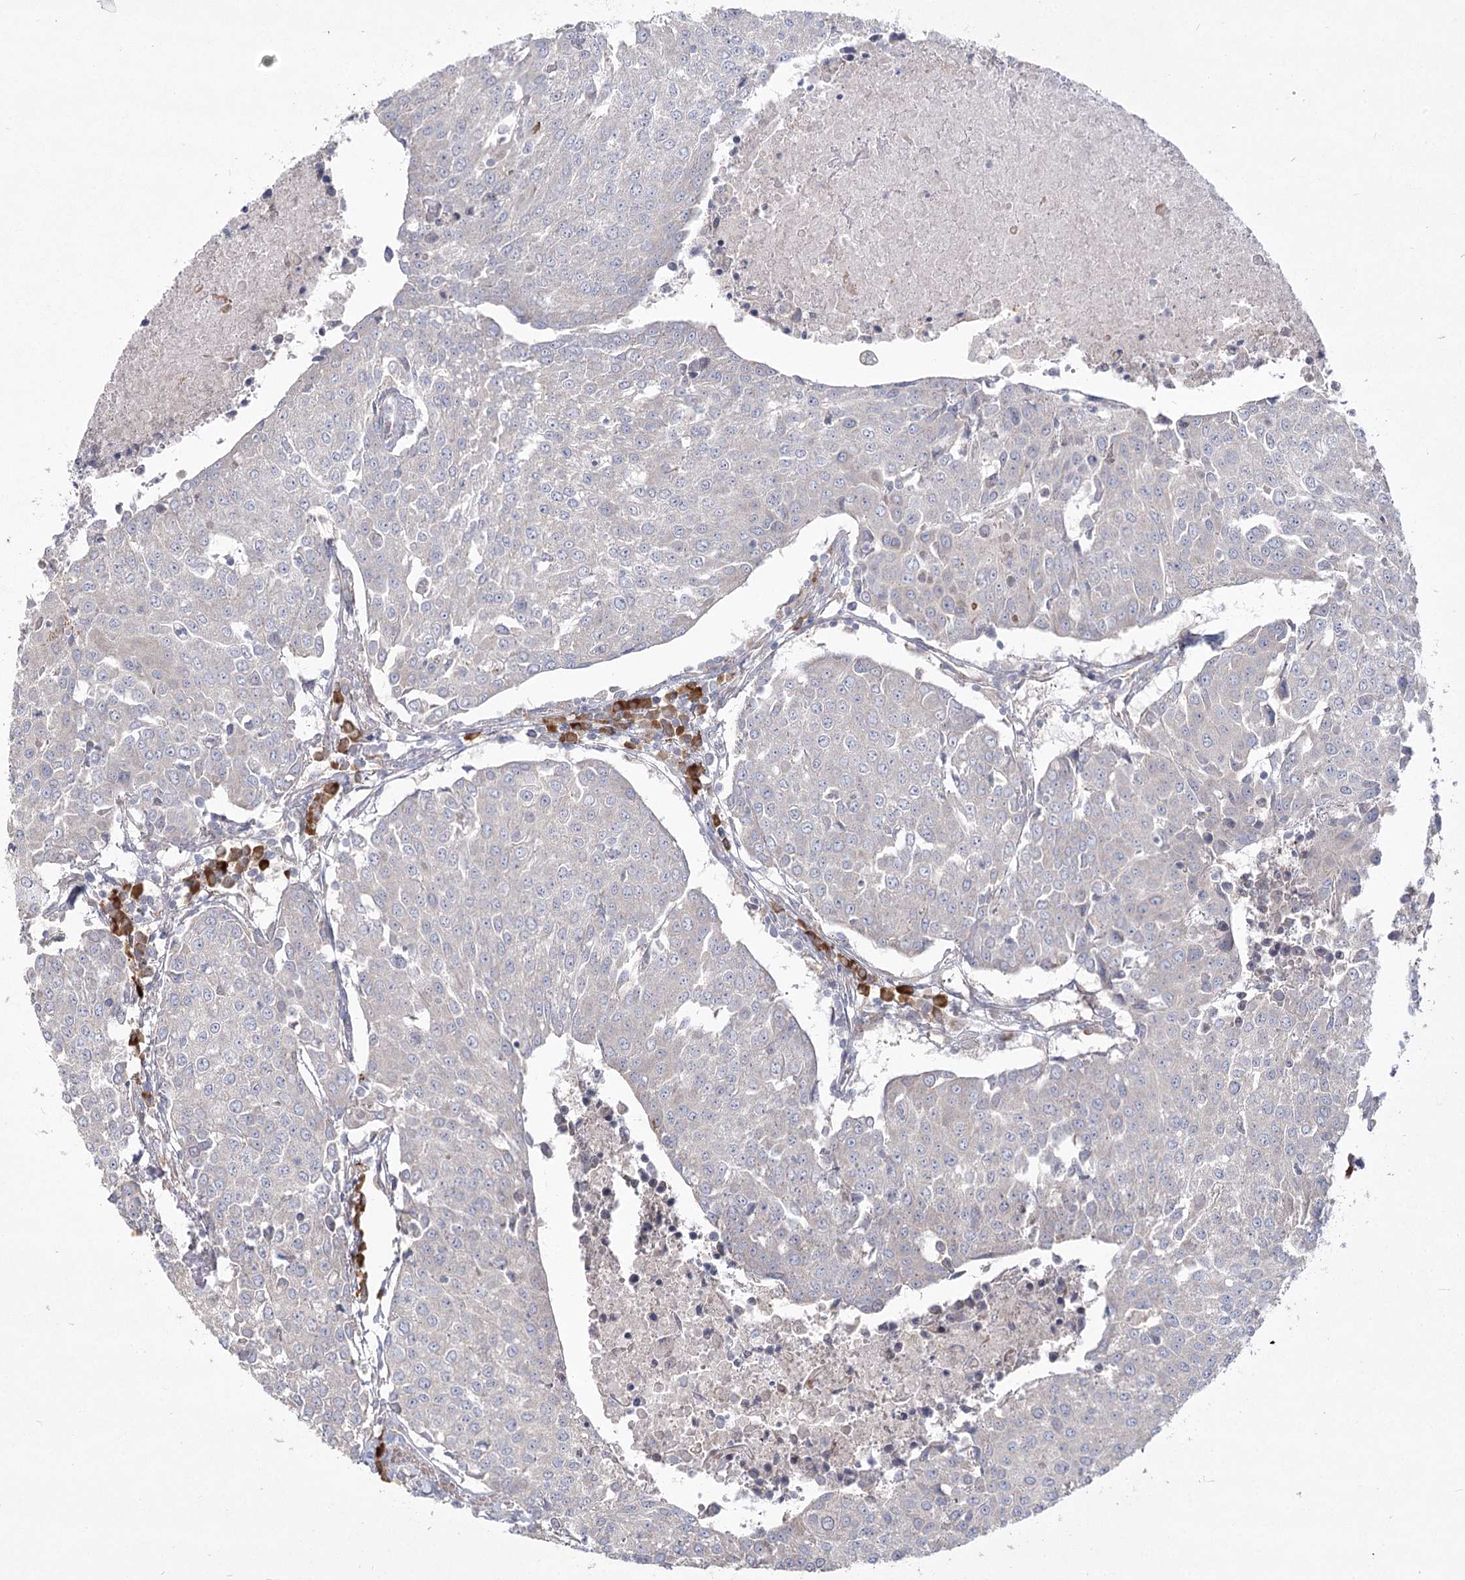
{"staining": {"intensity": "negative", "quantity": "none", "location": "none"}, "tissue": "urothelial cancer", "cell_type": "Tumor cells", "image_type": "cancer", "snomed": [{"axis": "morphology", "description": "Urothelial carcinoma, High grade"}, {"axis": "topography", "description": "Urinary bladder"}], "caption": "The micrograph reveals no staining of tumor cells in high-grade urothelial carcinoma.", "gene": "CAMTA1", "patient": {"sex": "female", "age": 85}}